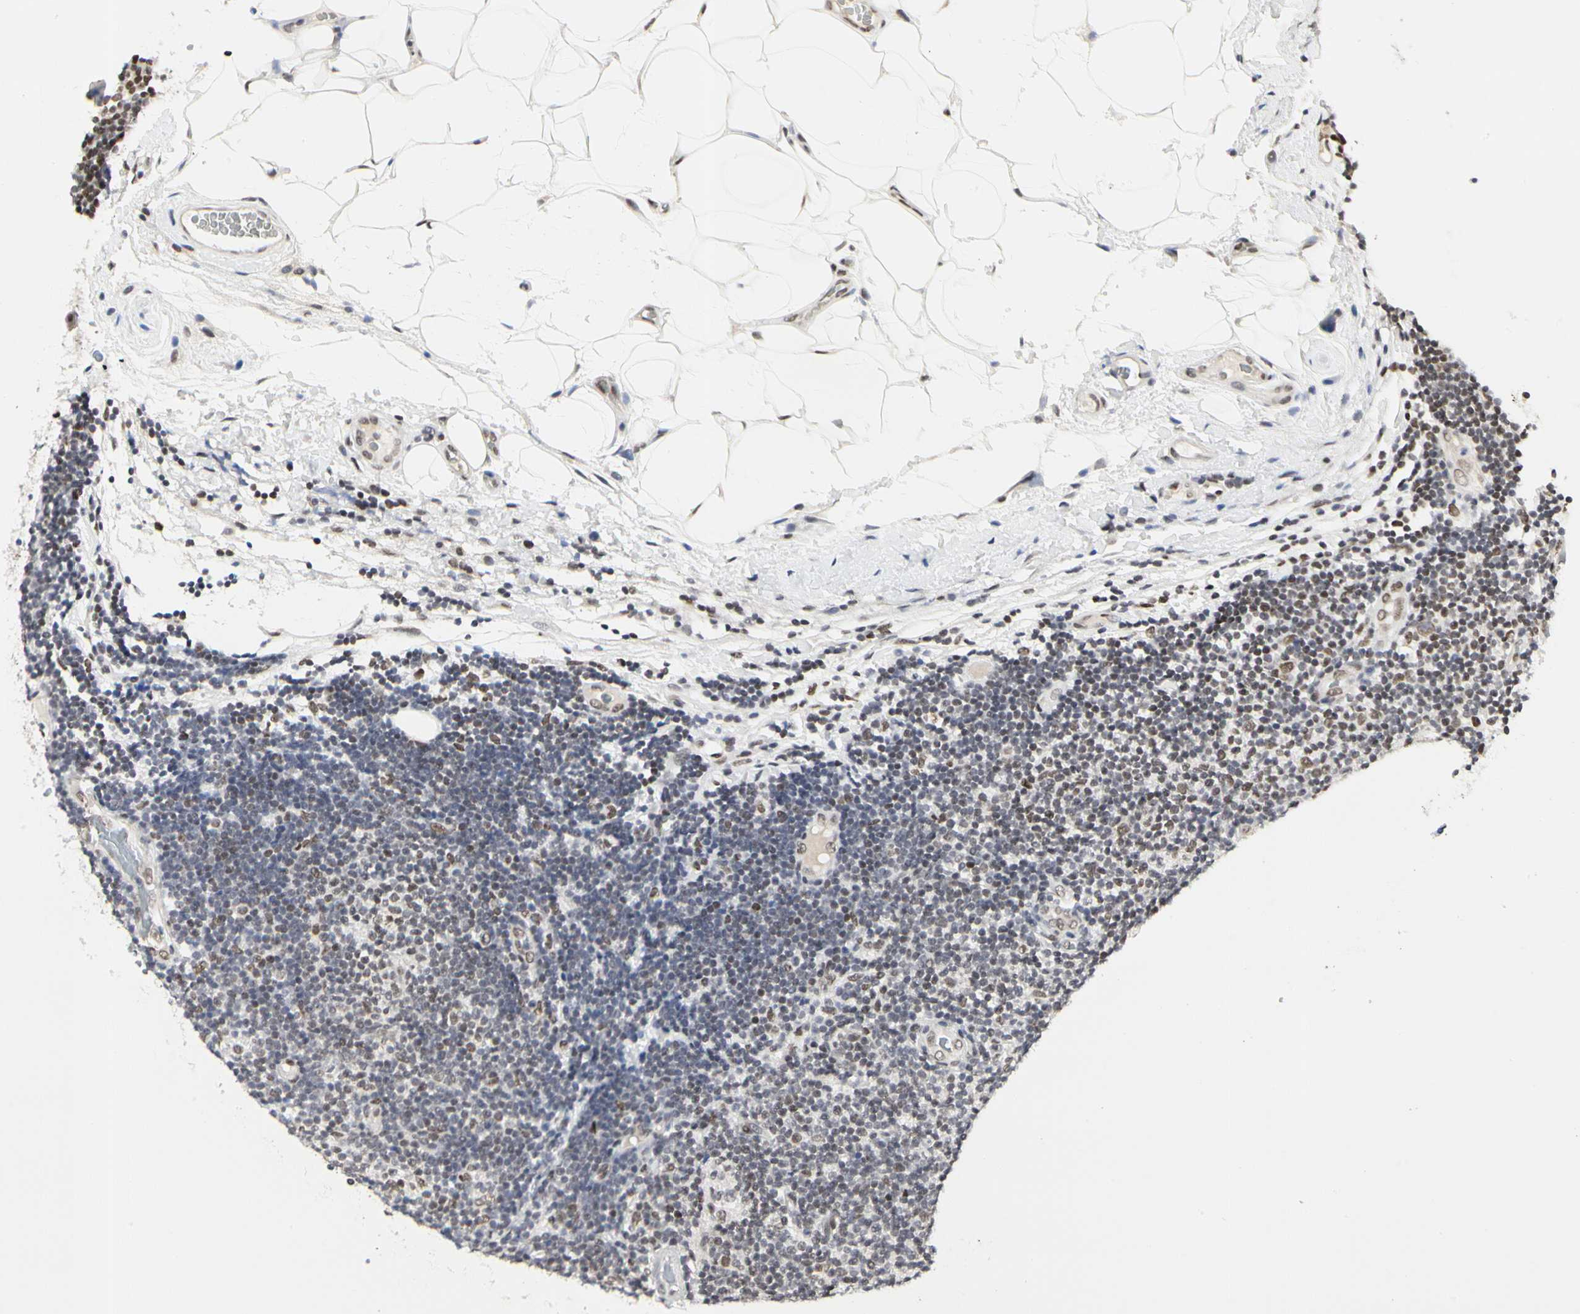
{"staining": {"intensity": "weak", "quantity": ">75%", "location": "nuclear"}, "tissue": "lymphoma", "cell_type": "Tumor cells", "image_type": "cancer", "snomed": [{"axis": "morphology", "description": "Malignant lymphoma, non-Hodgkin's type, Low grade"}, {"axis": "topography", "description": "Lymph node"}], "caption": "The micrograph shows staining of lymphoma, revealing weak nuclear protein positivity (brown color) within tumor cells. The staining was performed using DAB (3,3'-diaminobenzidine) to visualize the protein expression in brown, while the nuclei were stained in blue with hematoxylin (Magnification: 20x).", "gene": "PRMT3", "patient": {"sex": "male", "age": 83}}